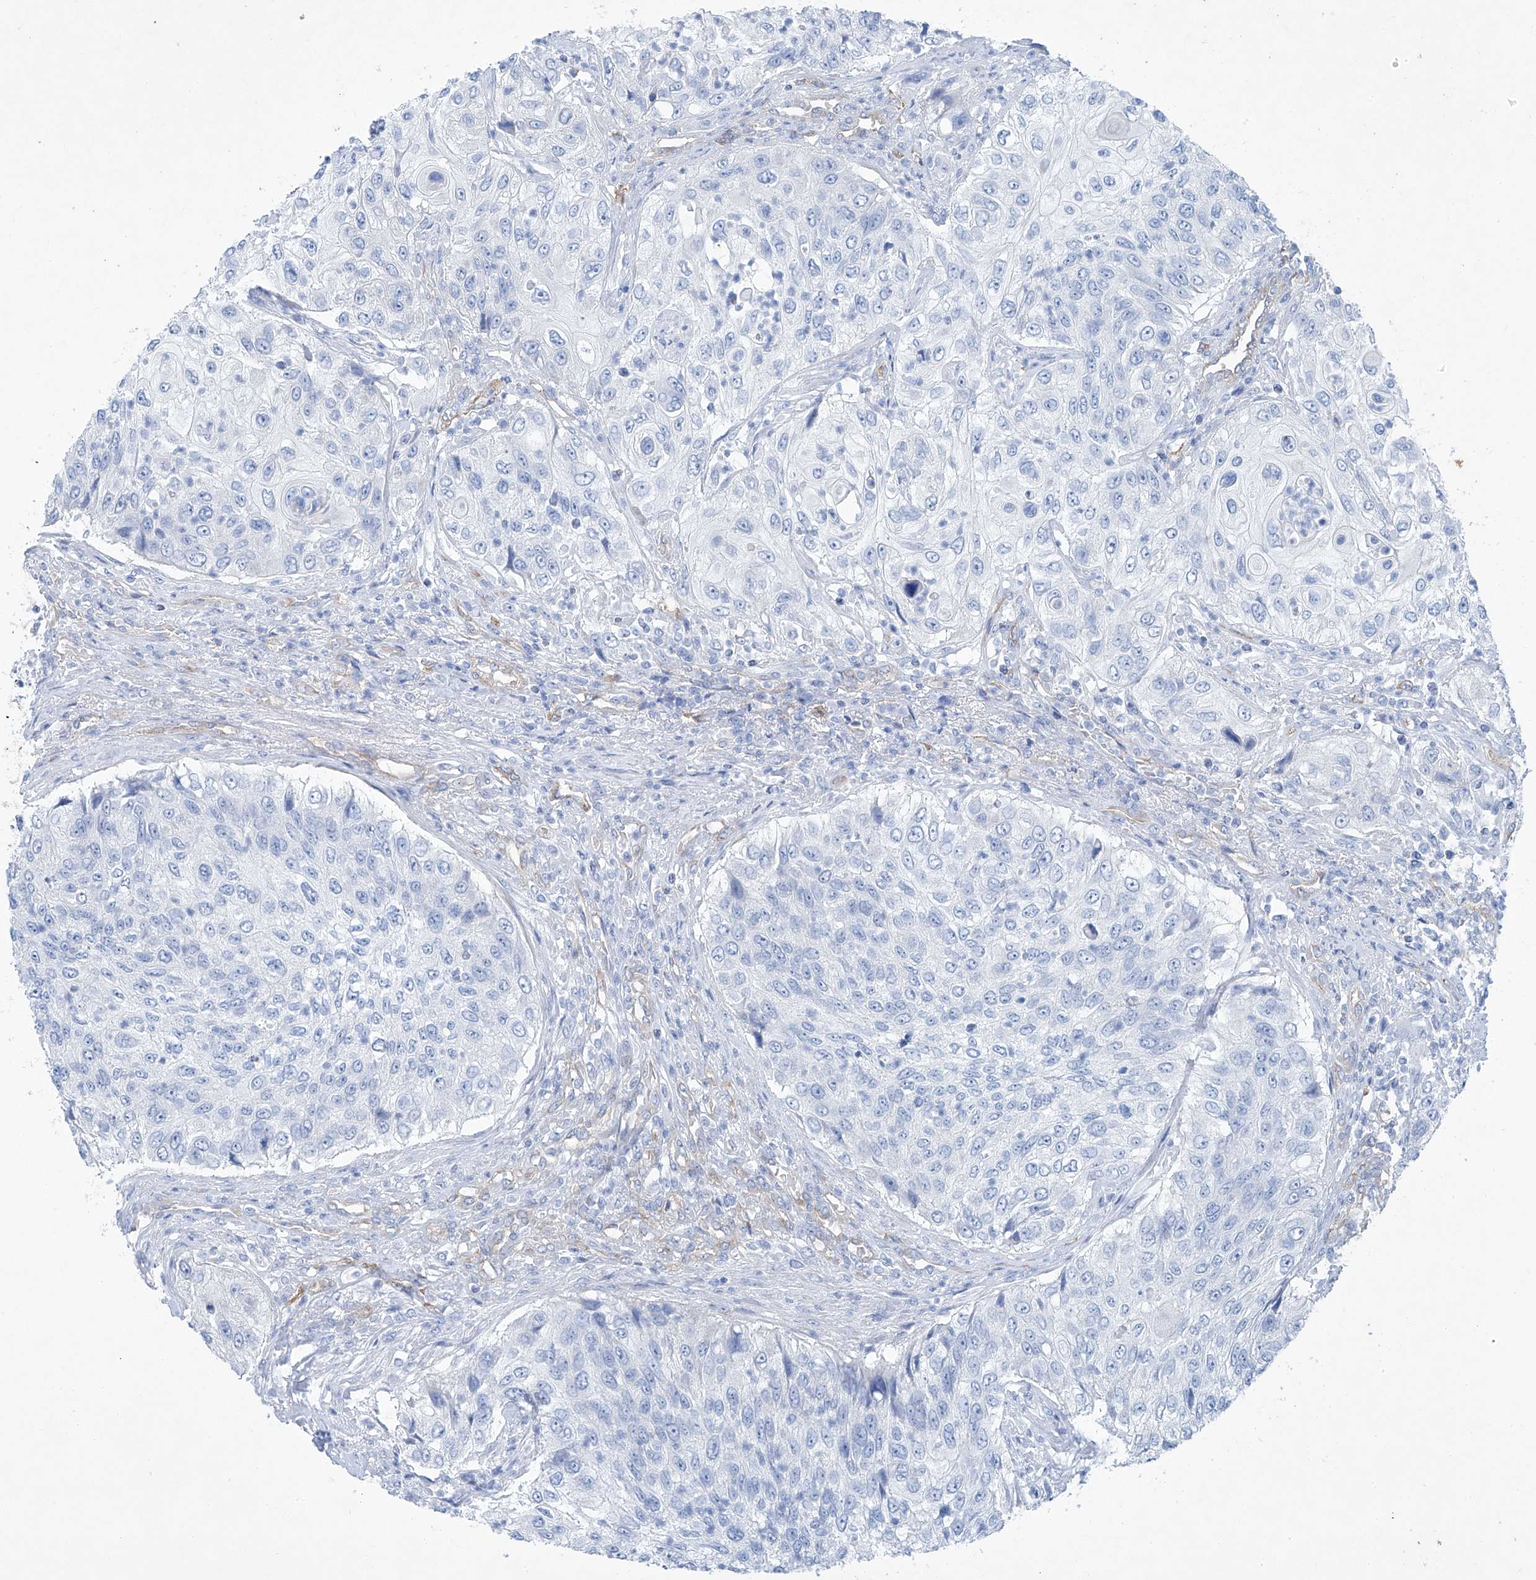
{"staining": {"intensity": "negative", "quantity": "none", "location": "none"}, "tissue": "urothelial cancer", "cell_type": "Tumor cells", "image_type": "cancer", "snomed": [{"axis": "morphology", "description": "Urothelial carcinoma, High grade"}, {"axis": "topography", "description": "Urinary bladder"}], "caption": "High power microscopy histopathology image of an IHC histopathology image of urothelial cancer, revealing no significant staining in tumor cells.", "gene": "MAGI1", "patient": {"sex": "female", "age": 60}}